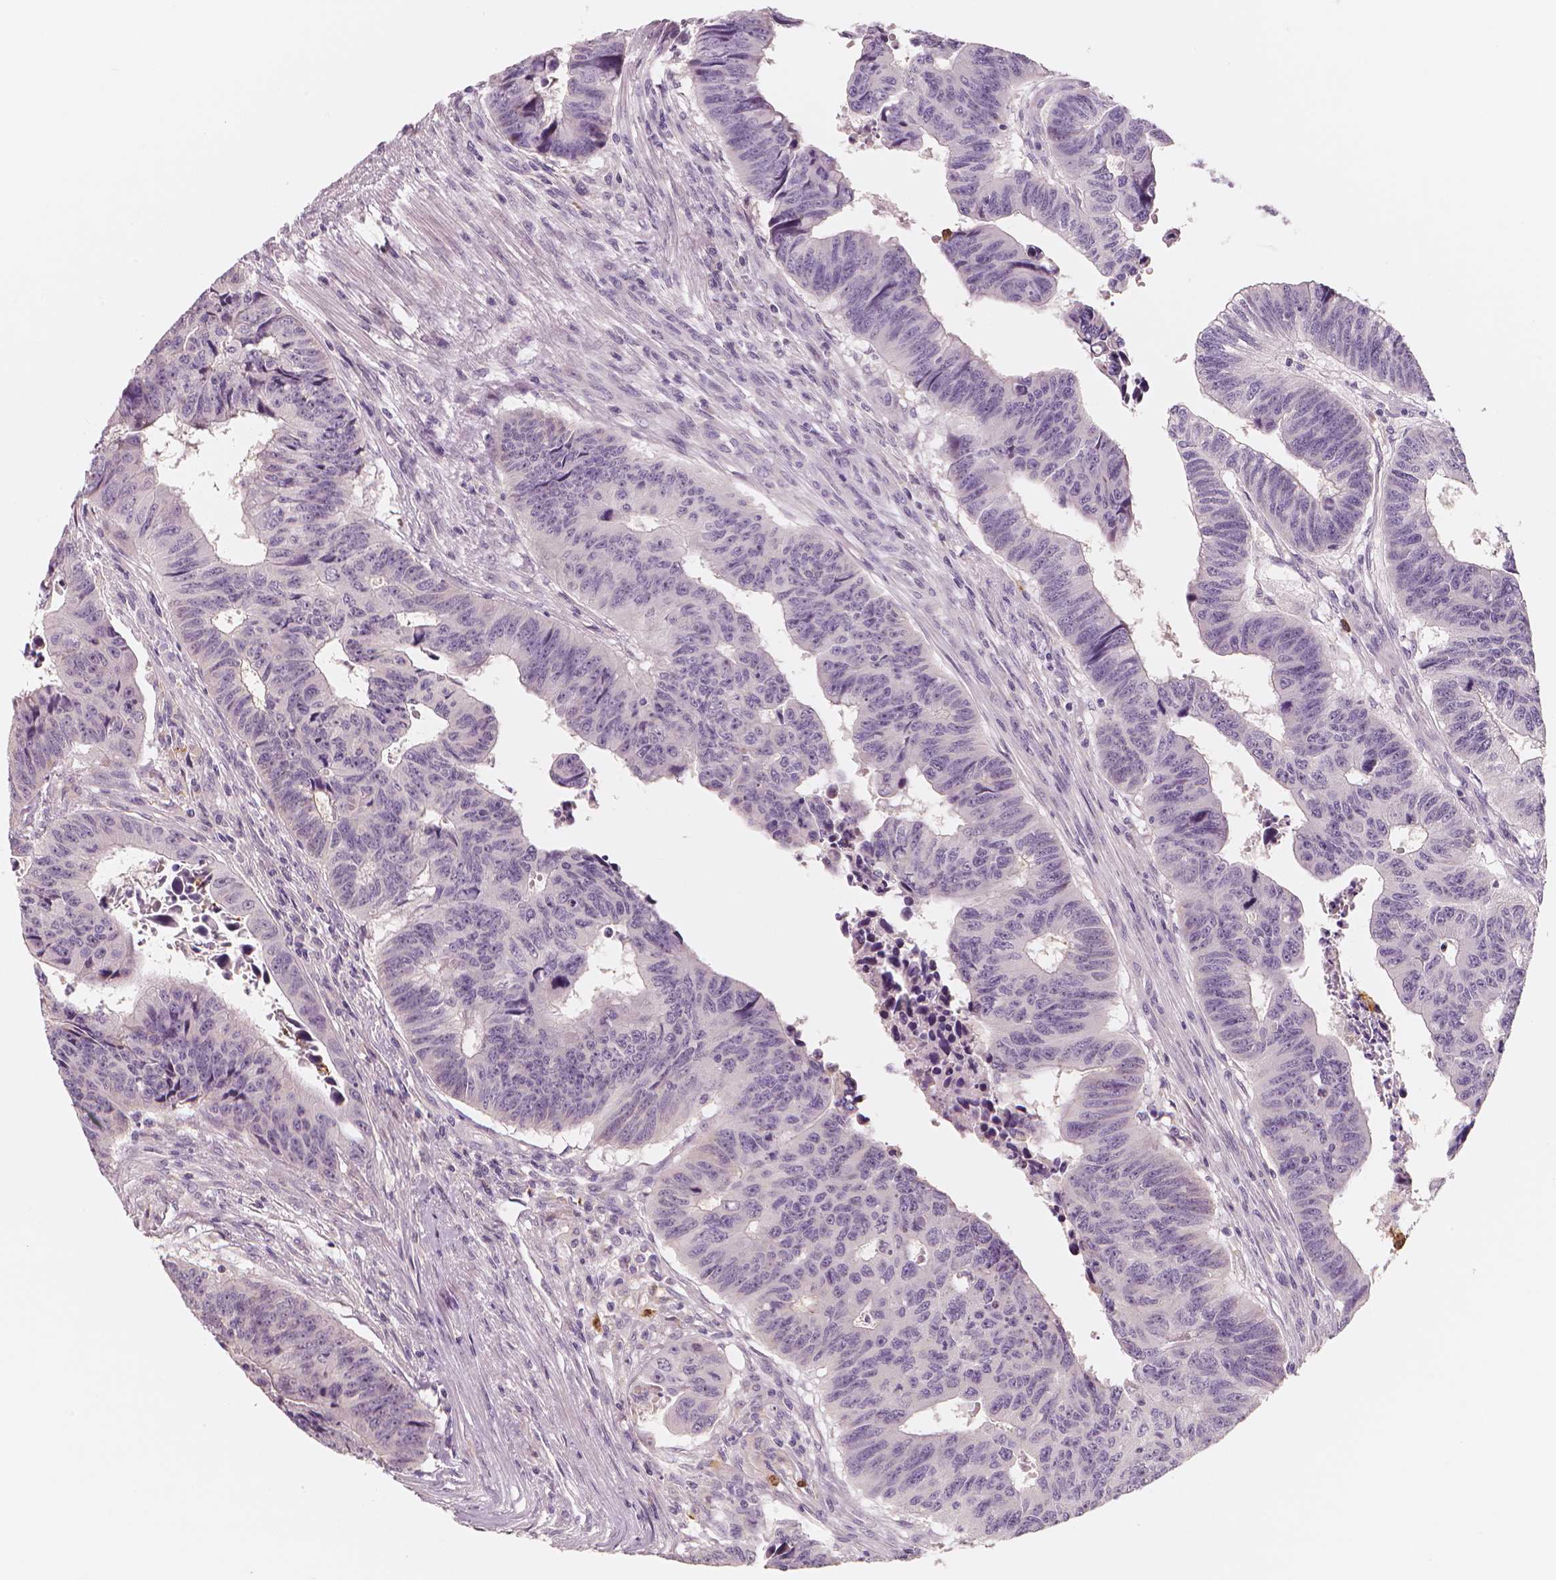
{"staining": {"intensity": "negative", "quantity": "none", "location": "none"}, "tissue": "colorectal cancer", "cell_type": "Tumor cells", "image_type": "cancer", "snomed": [{"axis": "morphology", "description": "Adenocarcinoma, NOS"}, {"axis": "topography", "description": "Rectum"}], "caption": "An image of colorectal cancer stained for a protein reveals no brown staining in tumor cells.", "gene": "RNASE7", "patient": {"sex": "female", "age": 85}}